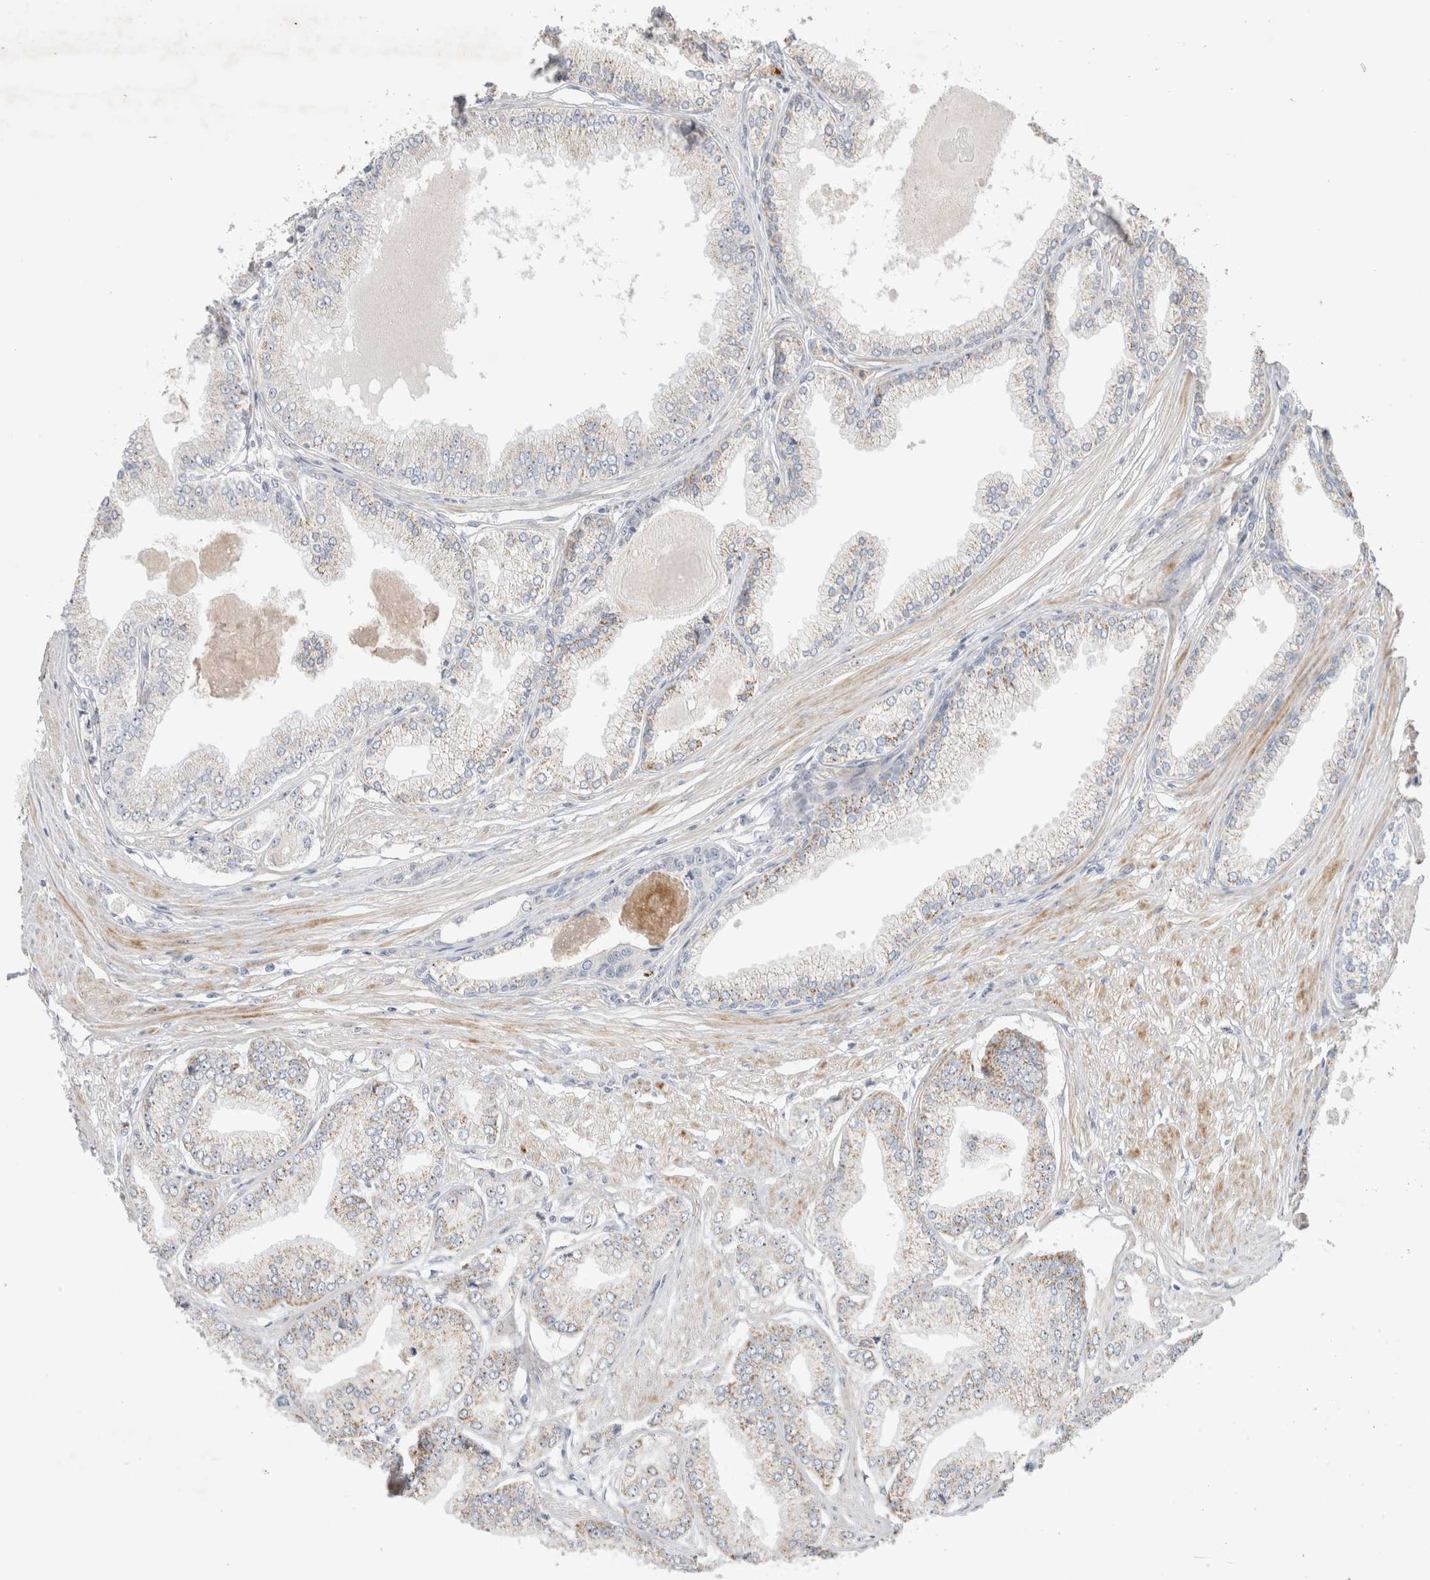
{"staining": {"intensity": "weak", "quantity": "25%-75%", "location": "cytoplasmic/membranous"}, "tissue": "prostate cancer", "cell_type": "Tumor cells", "image_type": "cancer", "snomed": [{"axis": "morphology", "description": "Adenocarcinoma, Low grade"}, {"axis": "topography", "description": "Prostate"}], "caption": "Protein staining by immunohistochemistry (IHC) reveals weak cytoplasmic/membranous expression in about 25%-75% of tumor cells in prostate cancer (adenocarcinoma (low-grade)). (brown staining indicates protein expression, while blue staining denotes nuclei).", "gene": "ECHDC2", "patient": {"sex": "male", "age": 52}}